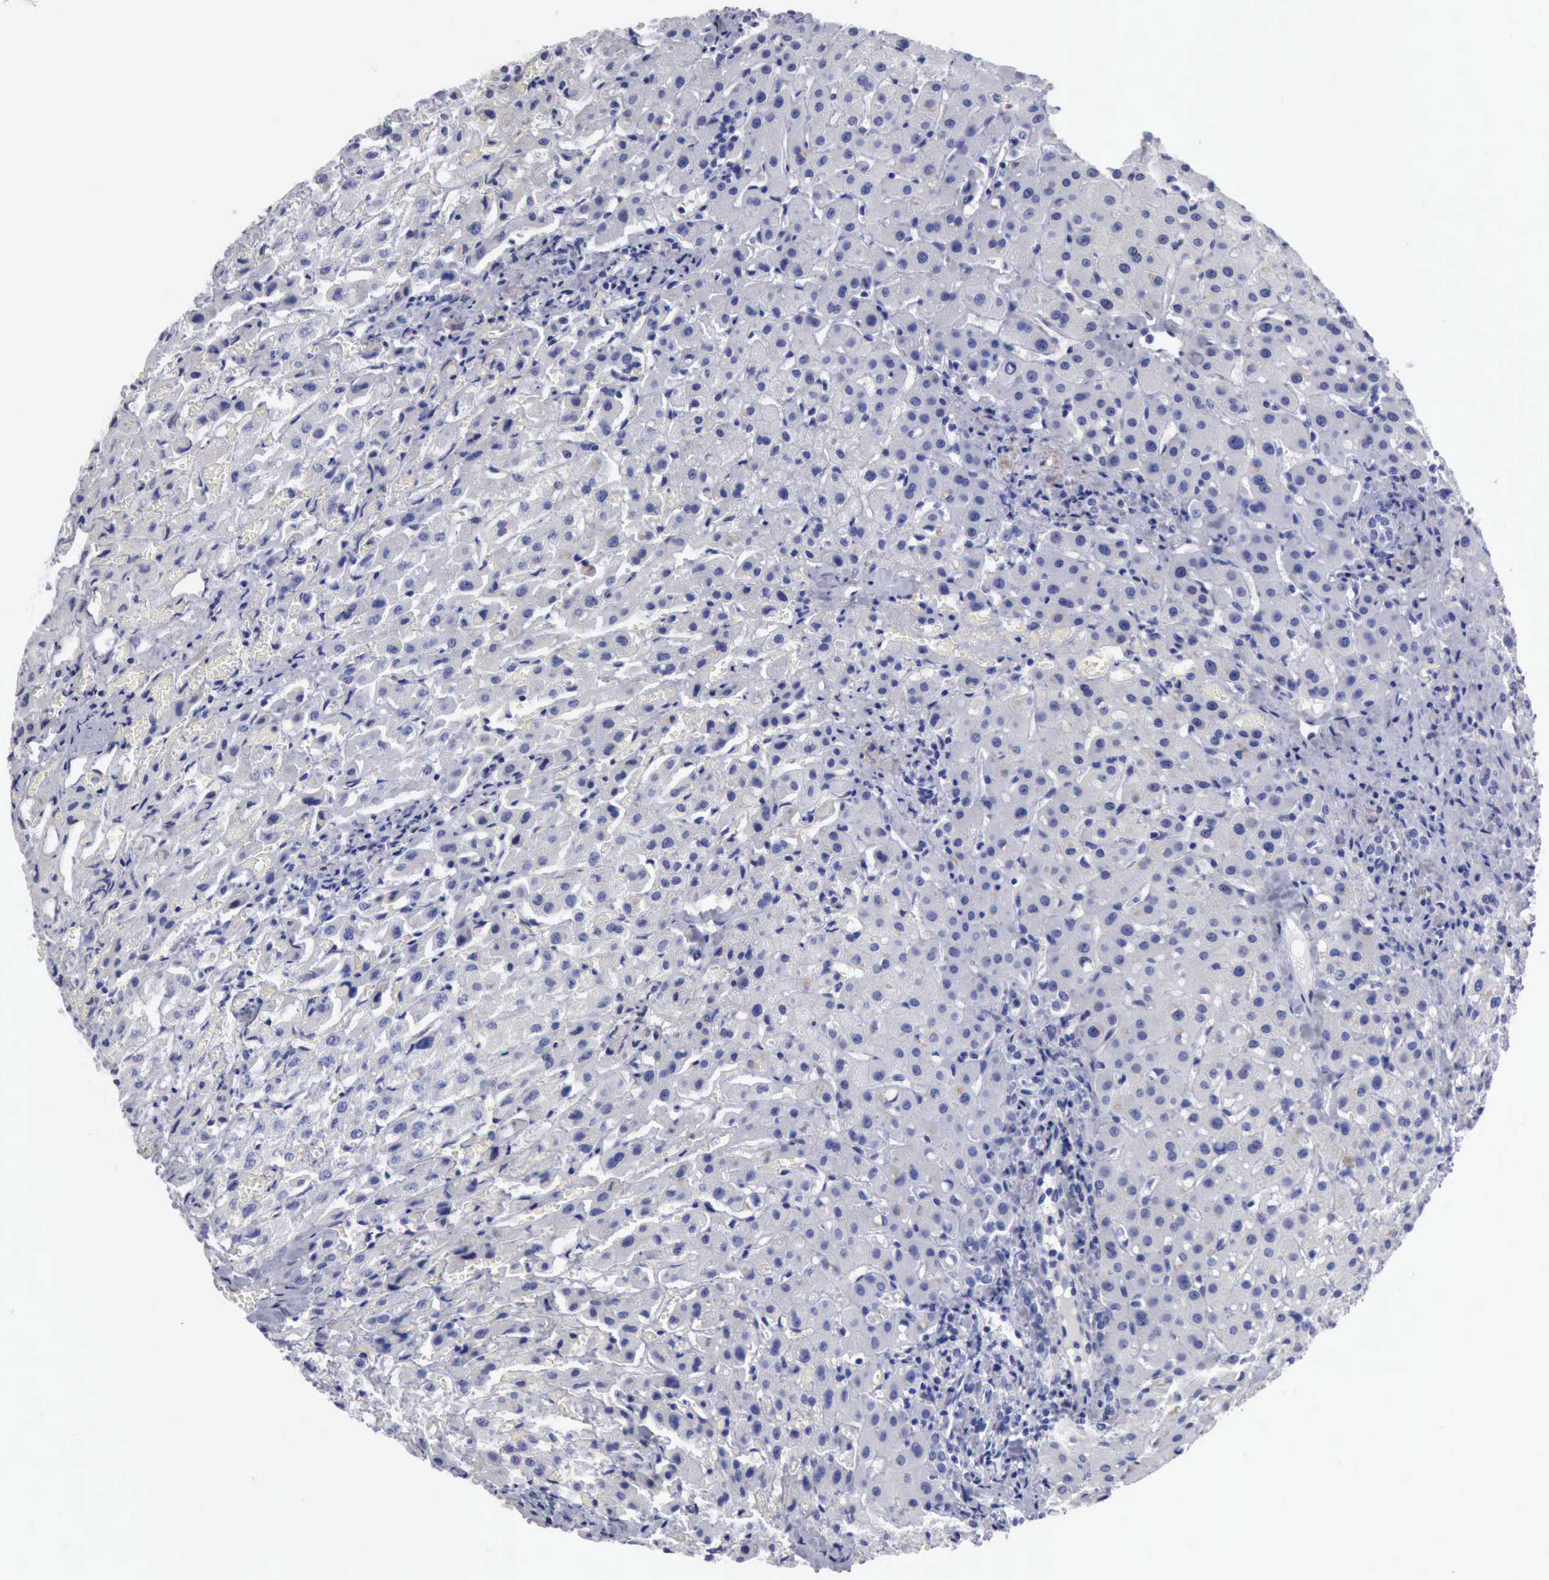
{"staining": {"intensity": "negative", "quantity": "none", "location": "none"}, "tissue": "liver", "cell_type": "Cholangiocytes", "image_type": "normal", "snomed": [{"axis": "morphology", "description": "Normal tissue, NOS"}, {"axis": "topography", "description": "Liver"}], "caption": "Immunohistochemistry (IHC) micrograph of unremarkable liver: human liver stained with DAB reveals no significant protein positivity in cholangiocytes.", "gene": "CYP19A1", "patient": {"sex": "female", "age": 27}}